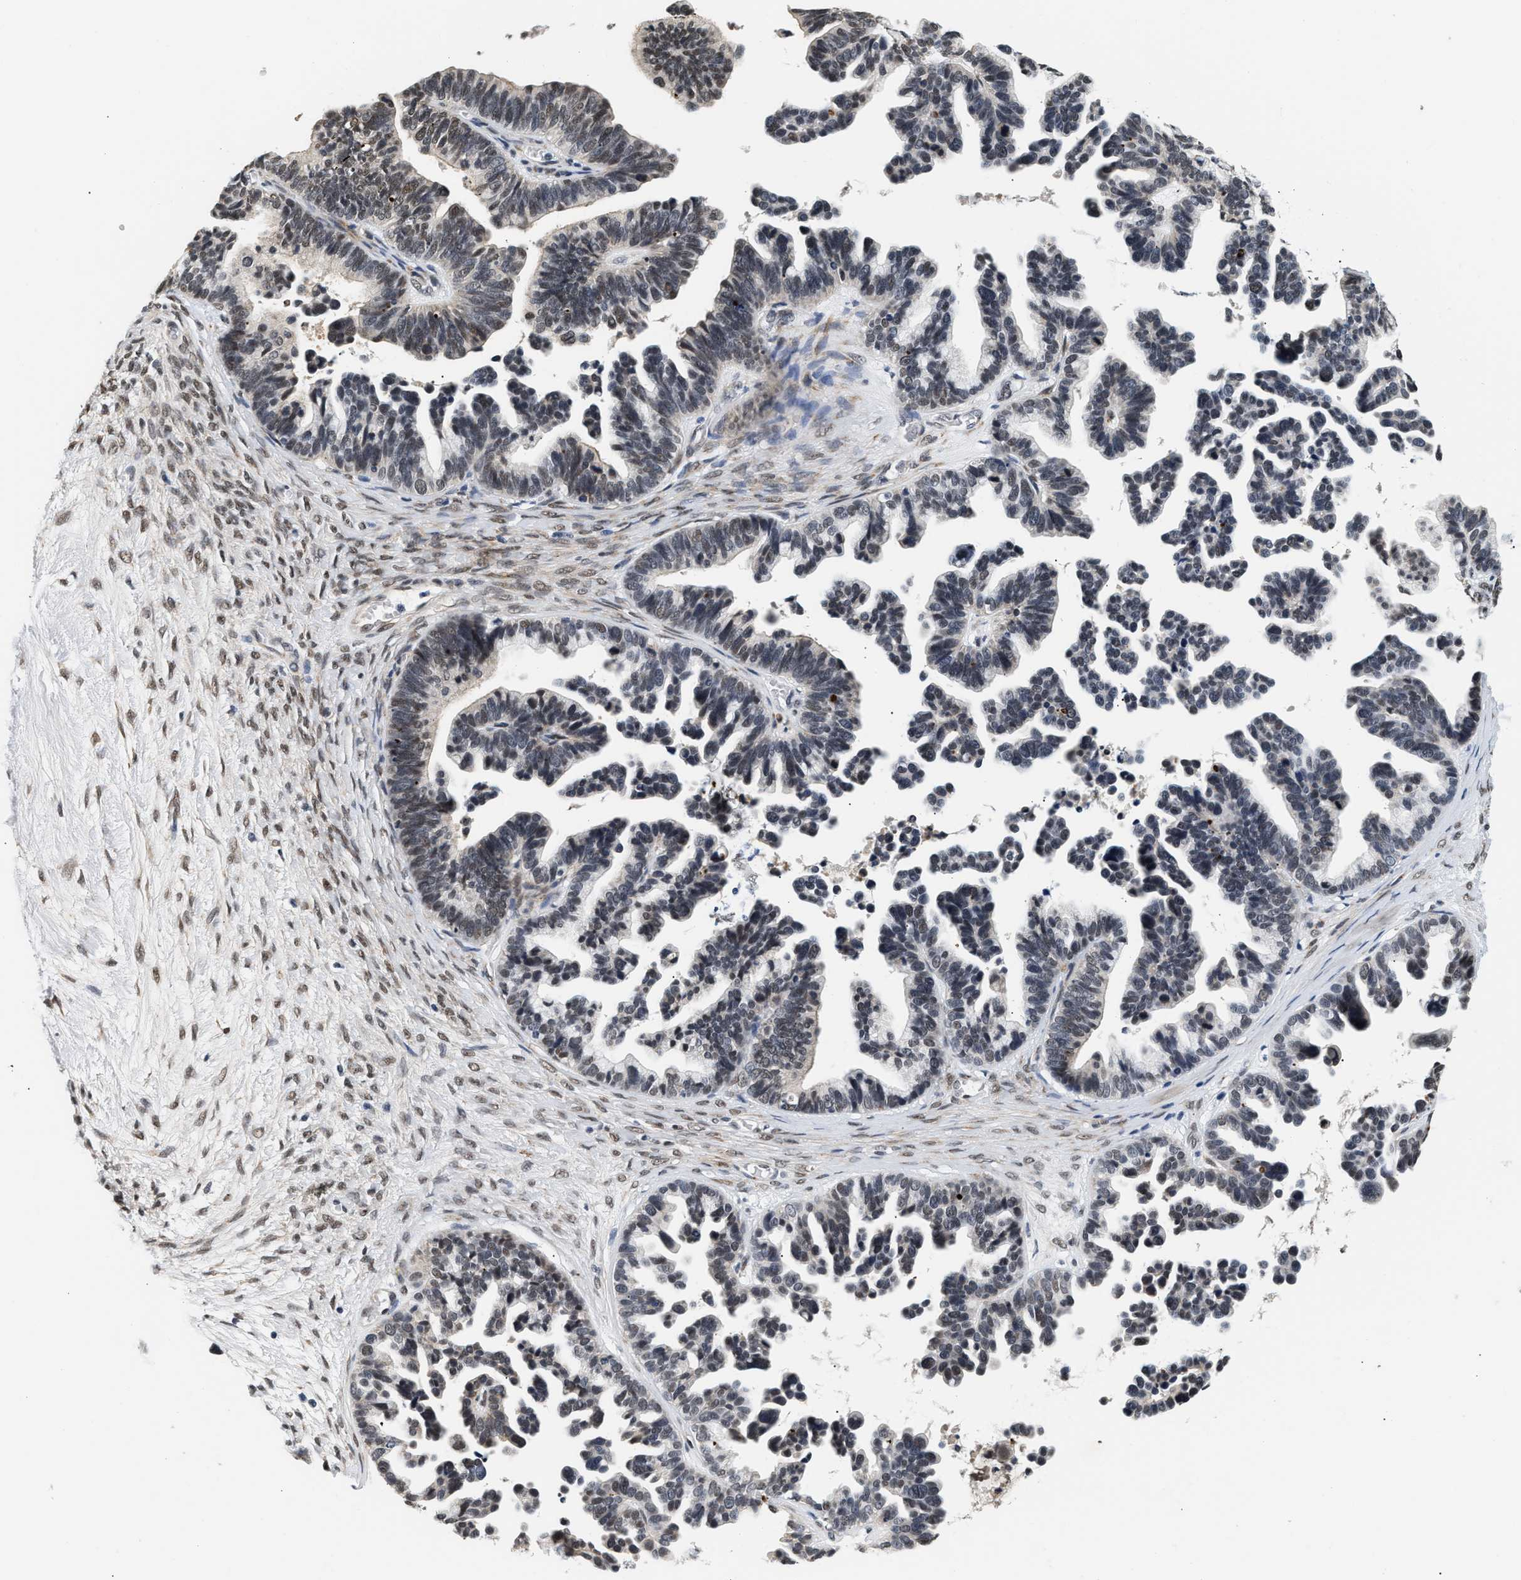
{"staining": {"intensity": "weak", "quantity": "25%-75%", "location": "nuclear"}, "tissue": "ovarian cancer", "cell_type": "Tumor cells", "image_type": "cancer", "snomed": [{"axis": "morphology", "description": "Cystadenocarcinoma, serous, NOS"}, {"axis": "topography", "description": "Ovary"}], "caption": "Immunohistochemistry photomicrograph of human ovarian serous cystadenocarcinoma stained for a protein (brown), which displays low levels of weak nuclear staining in about 25%-75% of tumor cells.", "gene": "THOC1", "patient": {"sex": "female", "age": 56}}